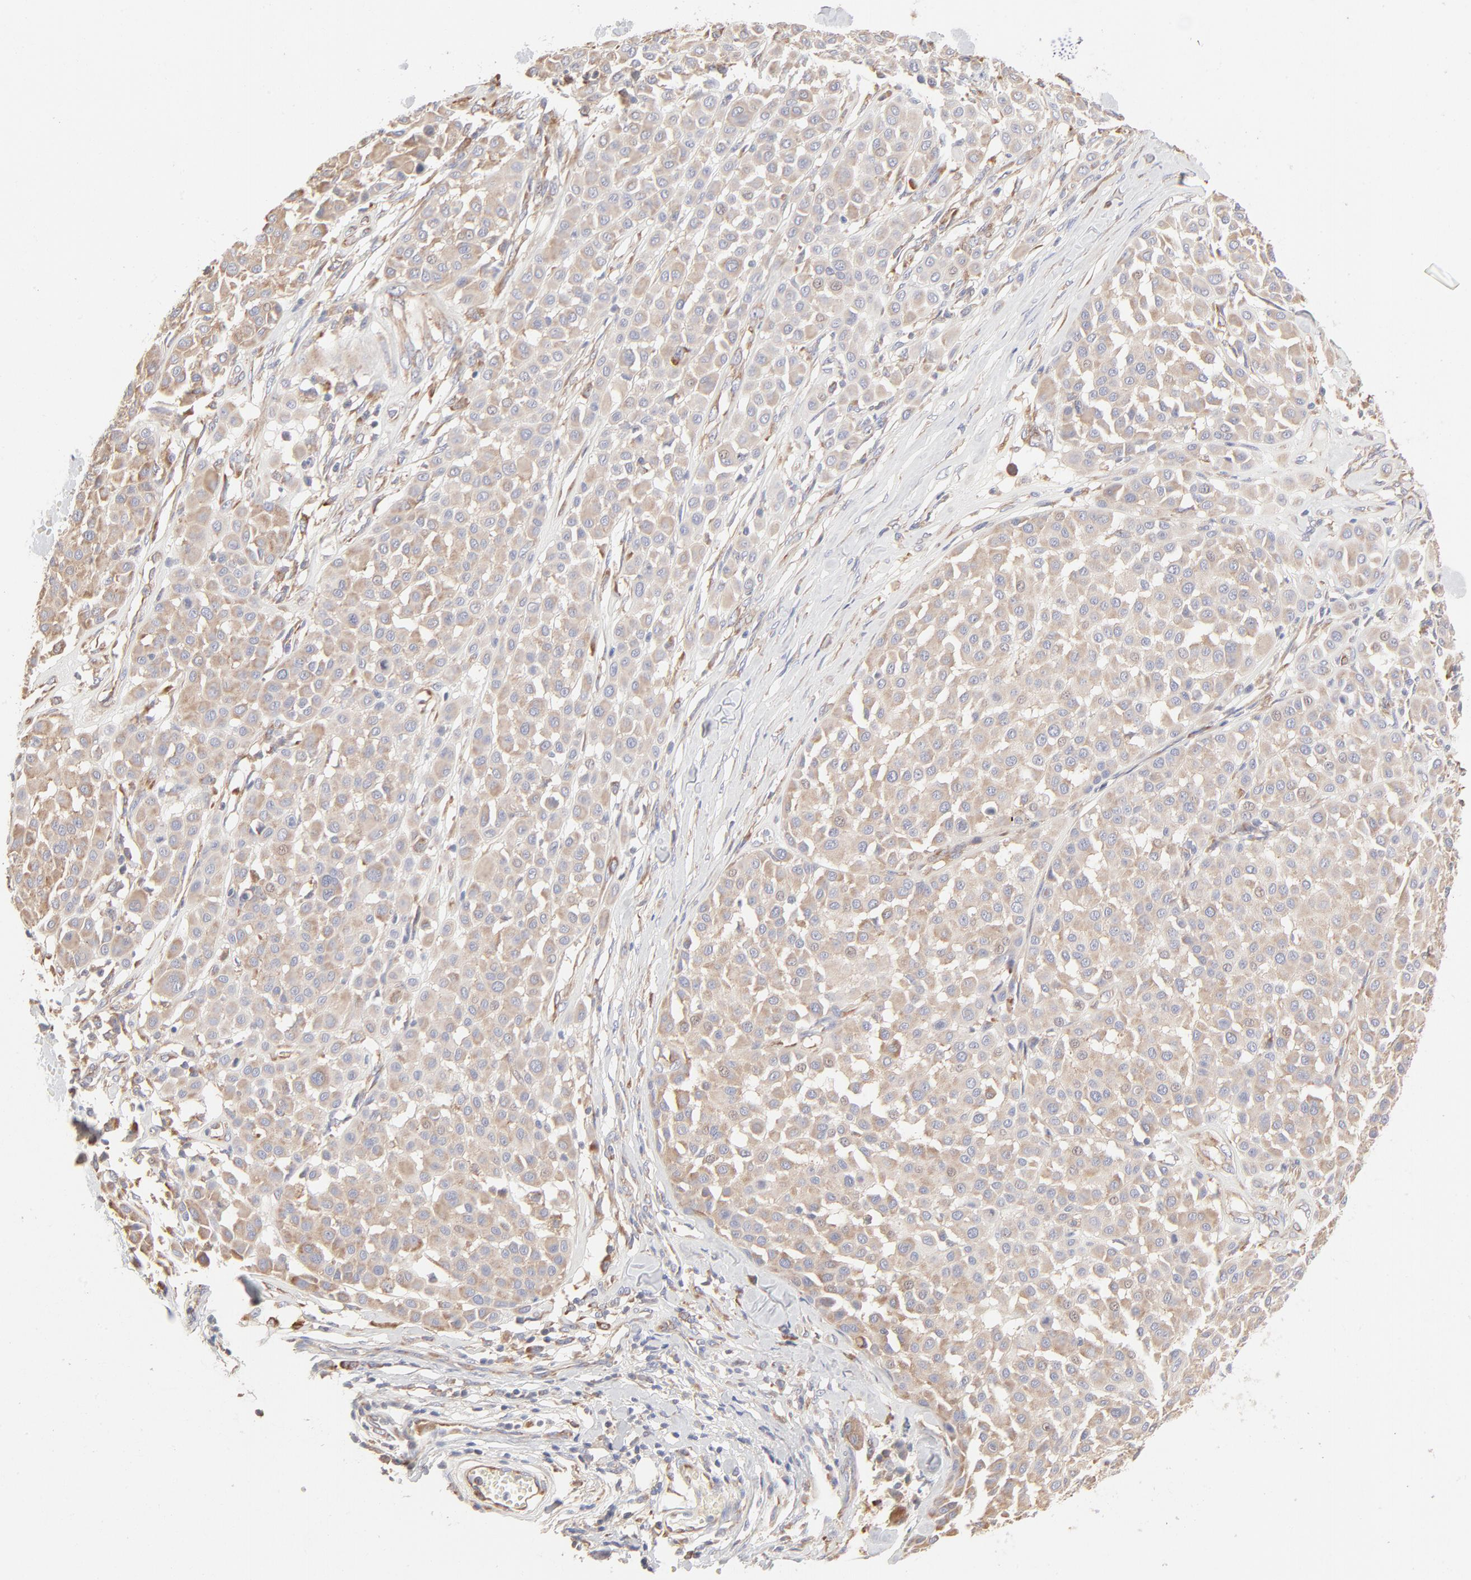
{"staining": {"intensity": "weak", "quantity": ">75%", "location": "cytoplasmic/membranous"}, "tissue": "melanoma", "cell_type": "Tumor cells", "image_type": "cancer", "snomed": [{"axis": "morphology", "description": "Malignant melanoma, Metastatic site"}, {"axis": "topography", "description": "Soft tissue"}], "caption": "Malignant melanoma (metastatic site) stained with DAB (3,3'-diaminobenzidine) immunohistochemistry shows low levels of weak cytoplasmic/membranous expression in about >75% of tumor cells.", "gene": "RPS21", "patient": {"sex": "male", "age": 41}}